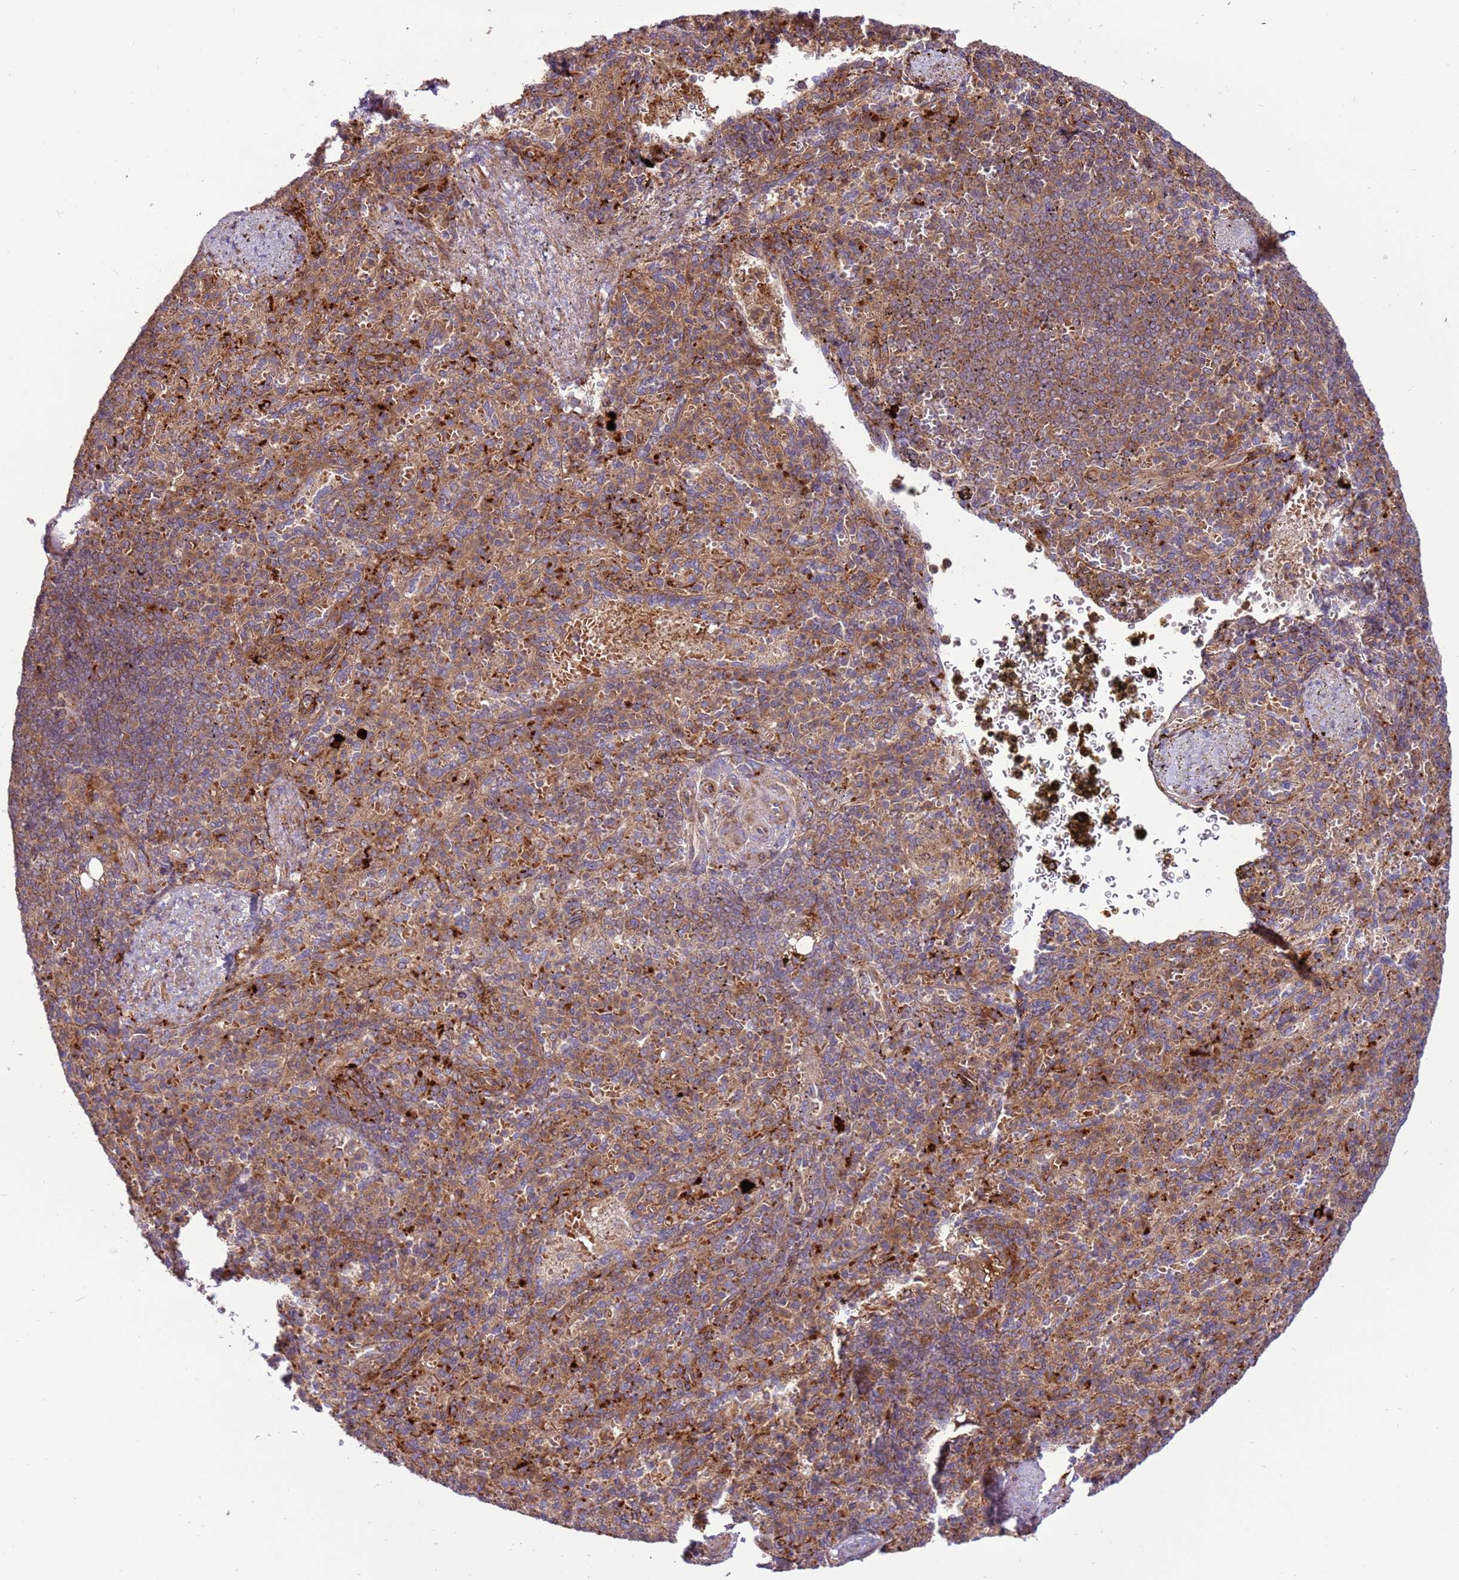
{"staining": {"intensity": "moderate", "quantity": "25%-75%", "location": "cytoplasmic/membranous"}, "tissue": "spleen", "cell_type": "Cells in red pulp", "image_type": "normal", "snomed": [{"axis": "morphology", "description": "Normal tissue, NOS"}, {"axis": "topography", "description": "Spleen"}], "caption": "This micrograph reveals IHC staining of normal spleen, with medium moderate cytoplasmic/membranous staining in approximately 25%-75% of cells in red pulp.", "gene": "ZNF624", "patient": {"sex": "female", "age": 74}}